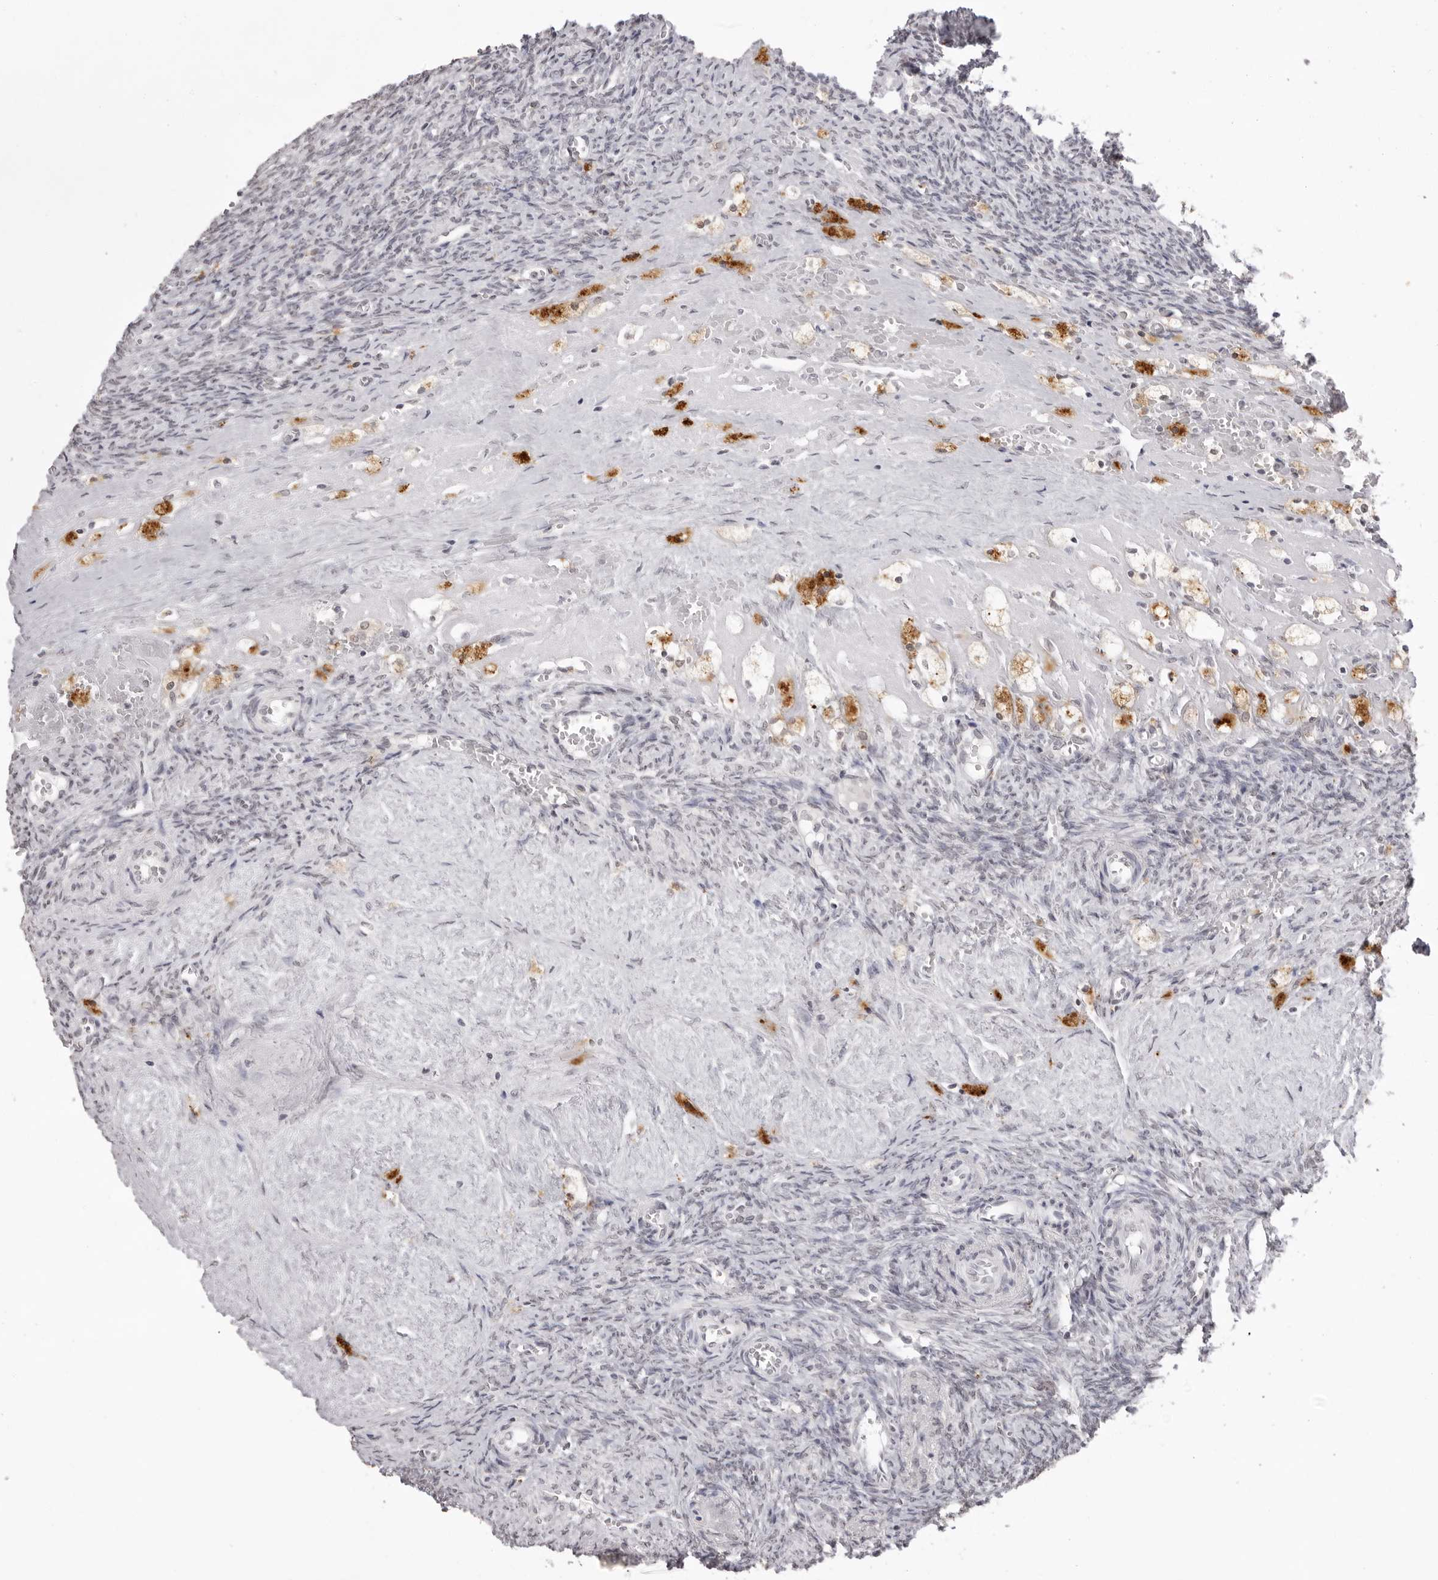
{"staining": {"intensity": "weak", "quantity": "25%-75%", "location": "cytoplasmic/membranous"}, "tissue": "ovary", "cell_type": "Follicle cells", "image_type": "normal", "snomed": [{"axis": "morphology", "description": "Normal tissue, NOS"}, {"axis": "topography", "description": "Ovary"}], "caption": "Protein expression analysis of normal human ovary reveals weak cytoplasmic/membranous positivity in about 25%-75% of follicle cells. (DAB IHC with brightfield microscopy, high magnification).", "gene": "NTM", "patient": {"sex": "female", "age": 41}}